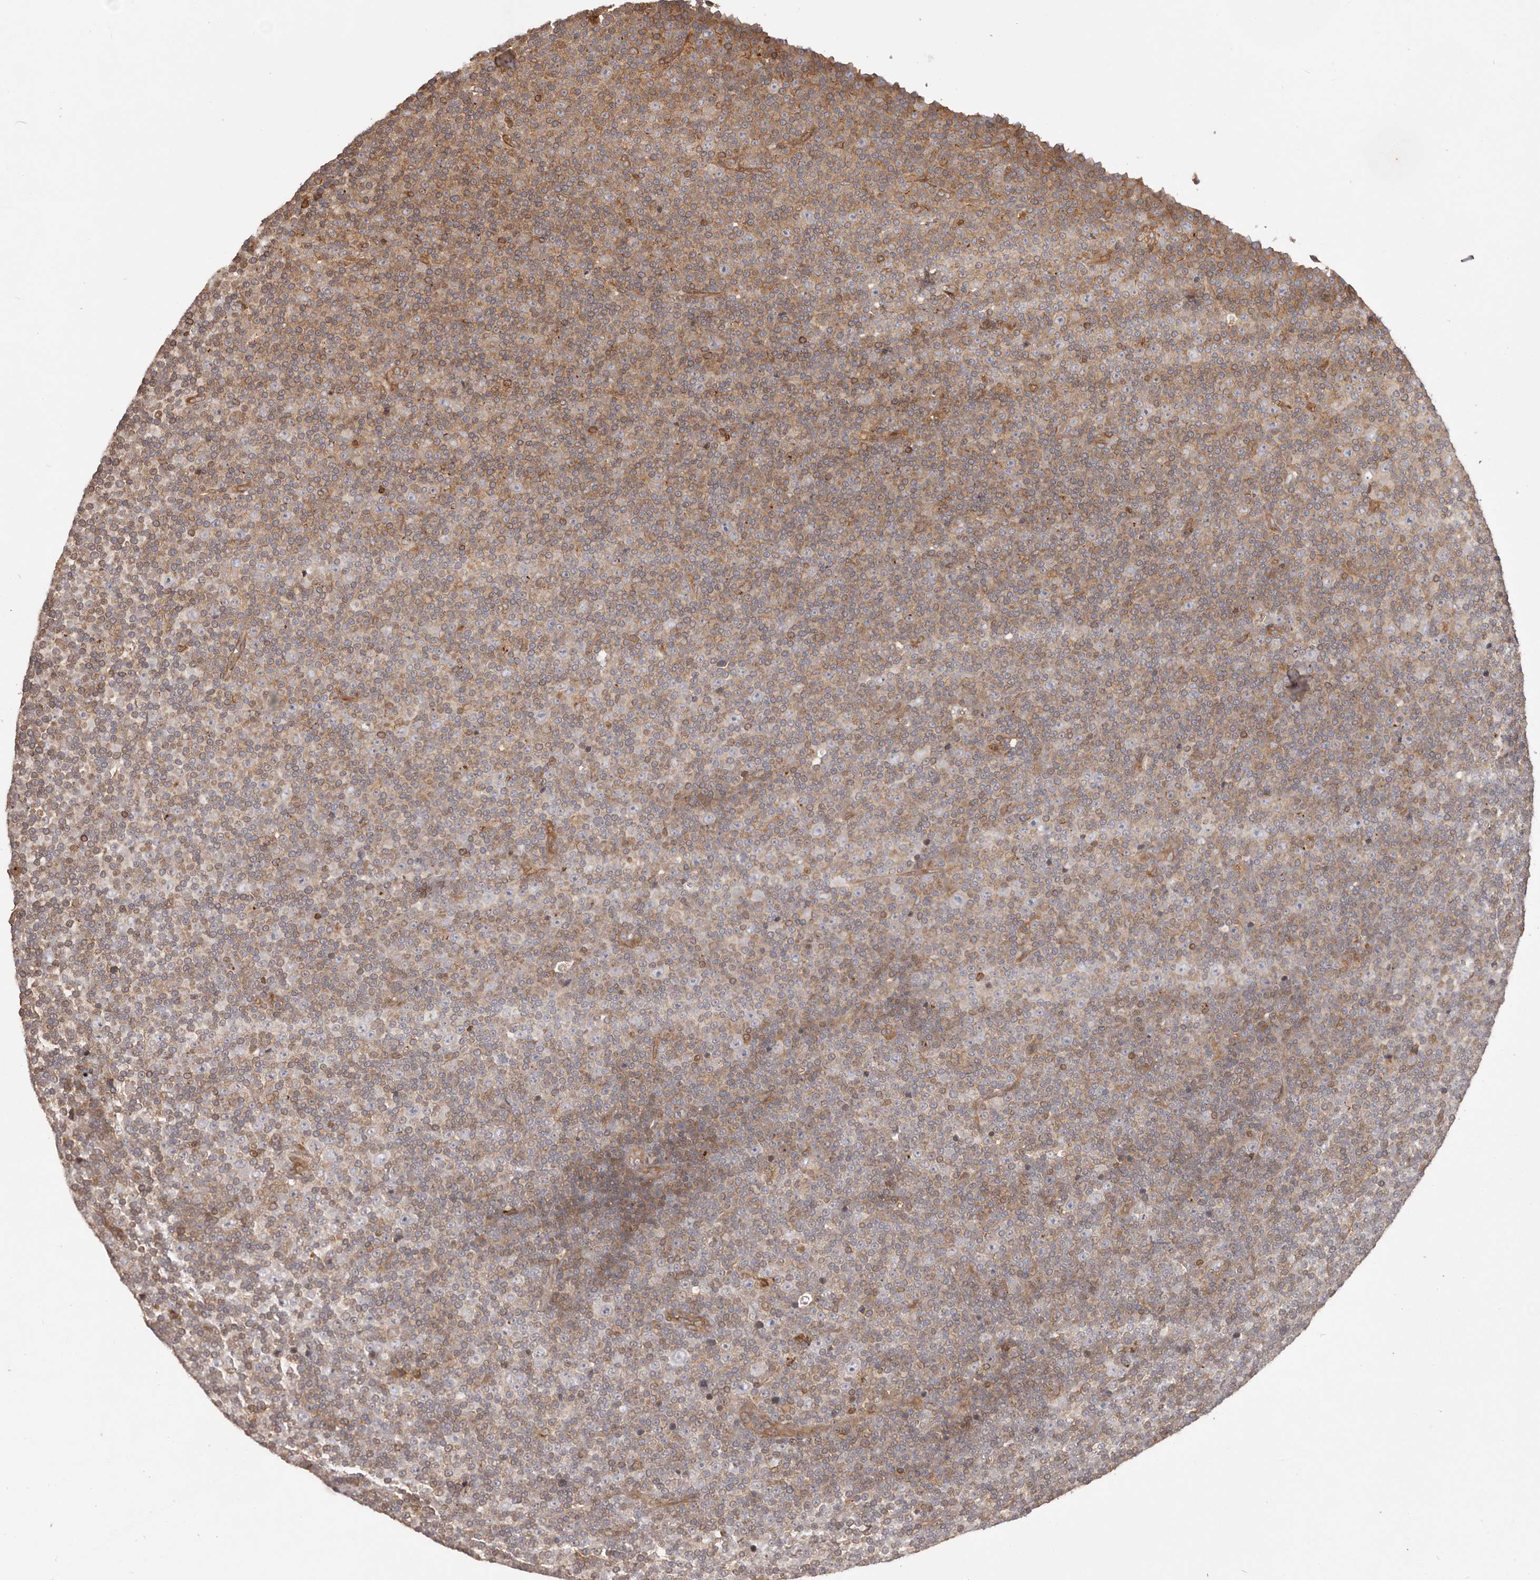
{"staining": {"intensity": "moderate", "quantity": "25%-75%", "location": "cytoplasmic/membranous"}, "tissue": "lymphoma", "cell_type": "Tumor cells", "image_type": "cancer", "snomed": [{"axis": "morphology", "description": "Malignant lymphoma, non-Hodgkin's type, Low grade"}, {"axis": "topography", "description": "Lymph node"}], "caption": "Tumor cells show medium levels of moderate cytoplasmic/membranous positivity in approximately 25%-75% of cells in malignant lymphoma, non-Hodgkin's type (low-grade). The staining is performed using DAB brown chromogen to label protein expression. The nuclei are counter-stained blue using hematoxylin.", "gene": "NFKBIA", "patient": {"sex": "female", "age": 67}}